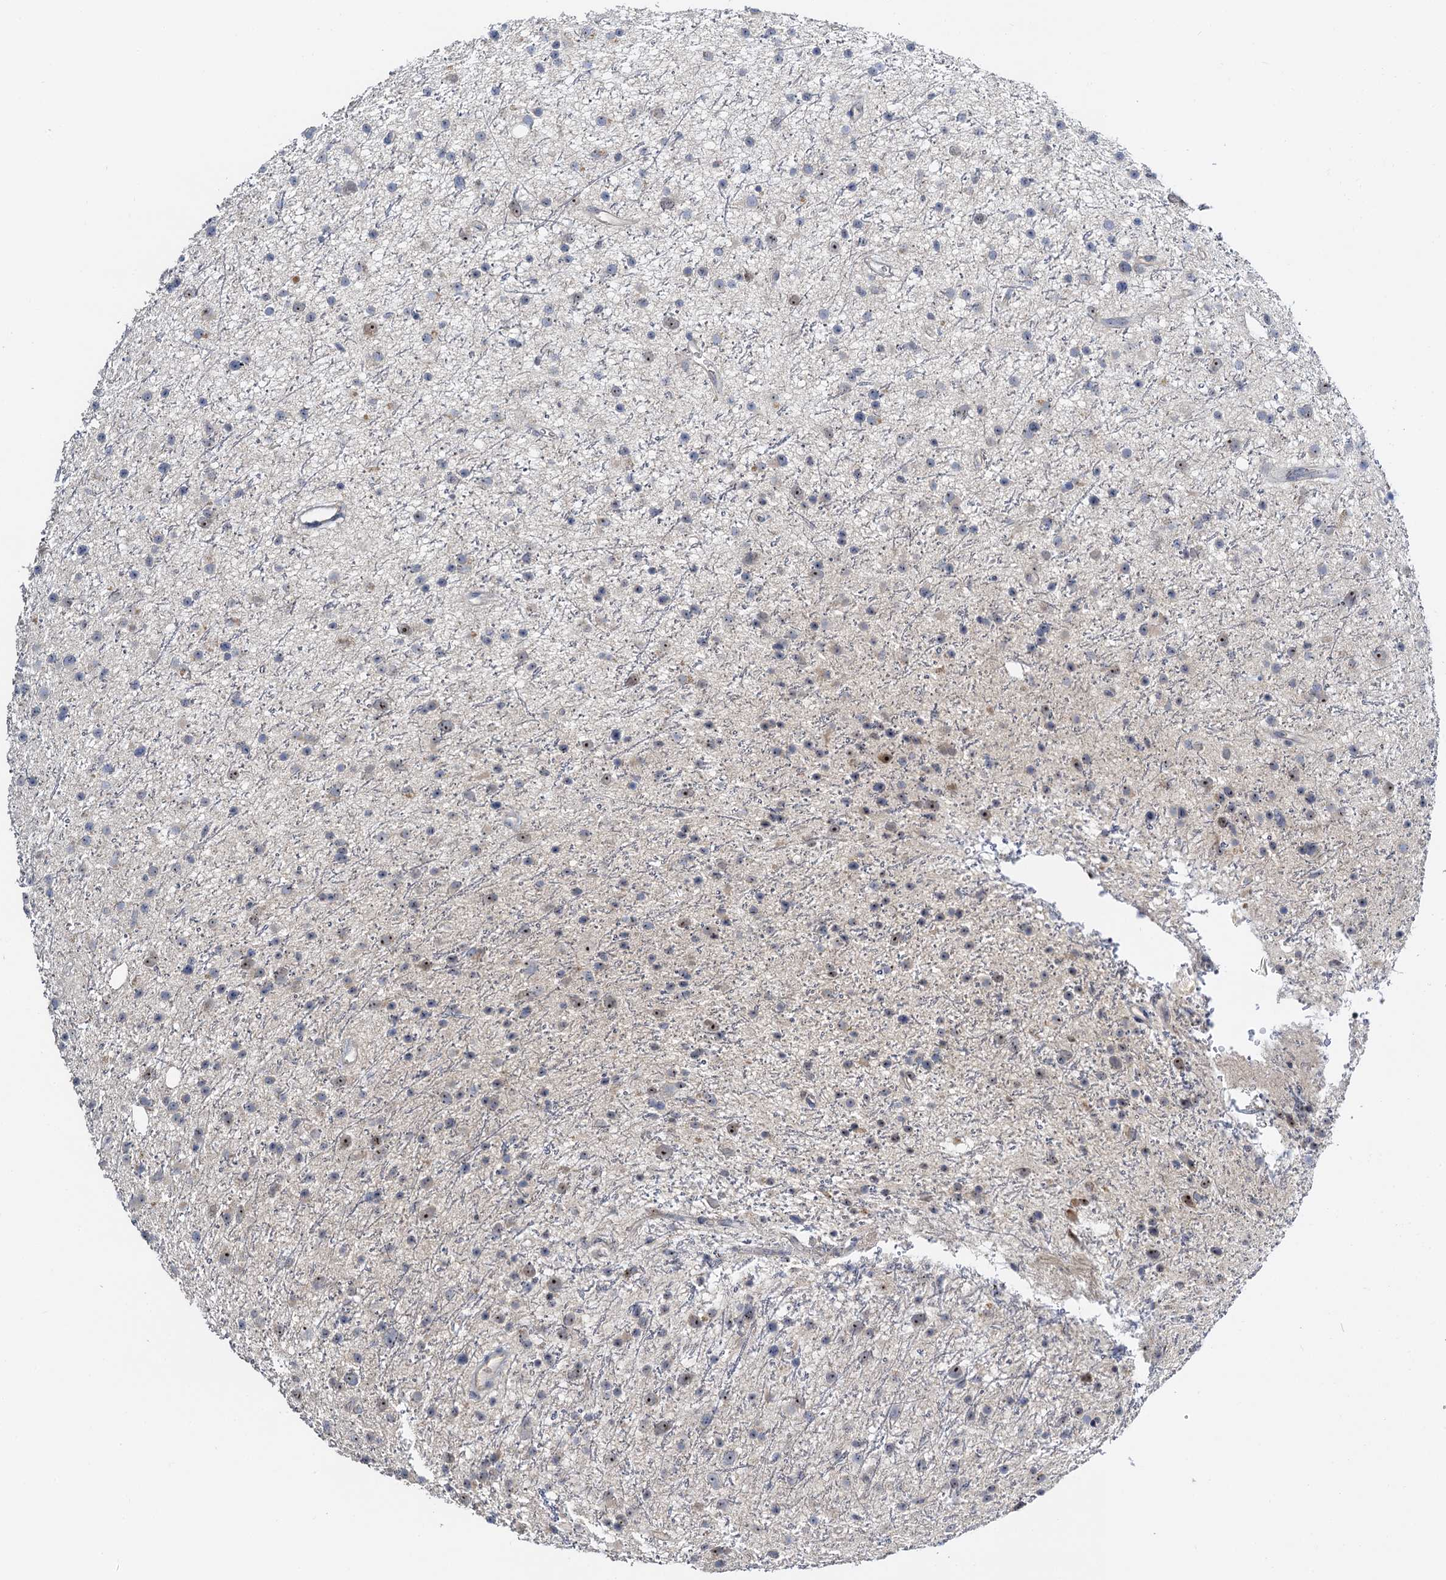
{"staining": {"intensity": "weak", "quantity": "25%-75%", "location": "nuclear"}, "tissue": "glioma", "cell_type": "Tumor cells", "image_type": "cancer", "snomed": [{"axis": "morphology", "description": "Glioma, malignant, Low grade"}, {"axis": "topography", "description": "Cerebral cortex"}], "caption": "Protein staining of glioma tissue shows weak nuclear staining in approximately 25%-75% of tumor cells. The protein is shown in brown color, while the nuclei are stained blue.", "gene": "NOP2", "patient": {"sex": "female", "age": 39}}